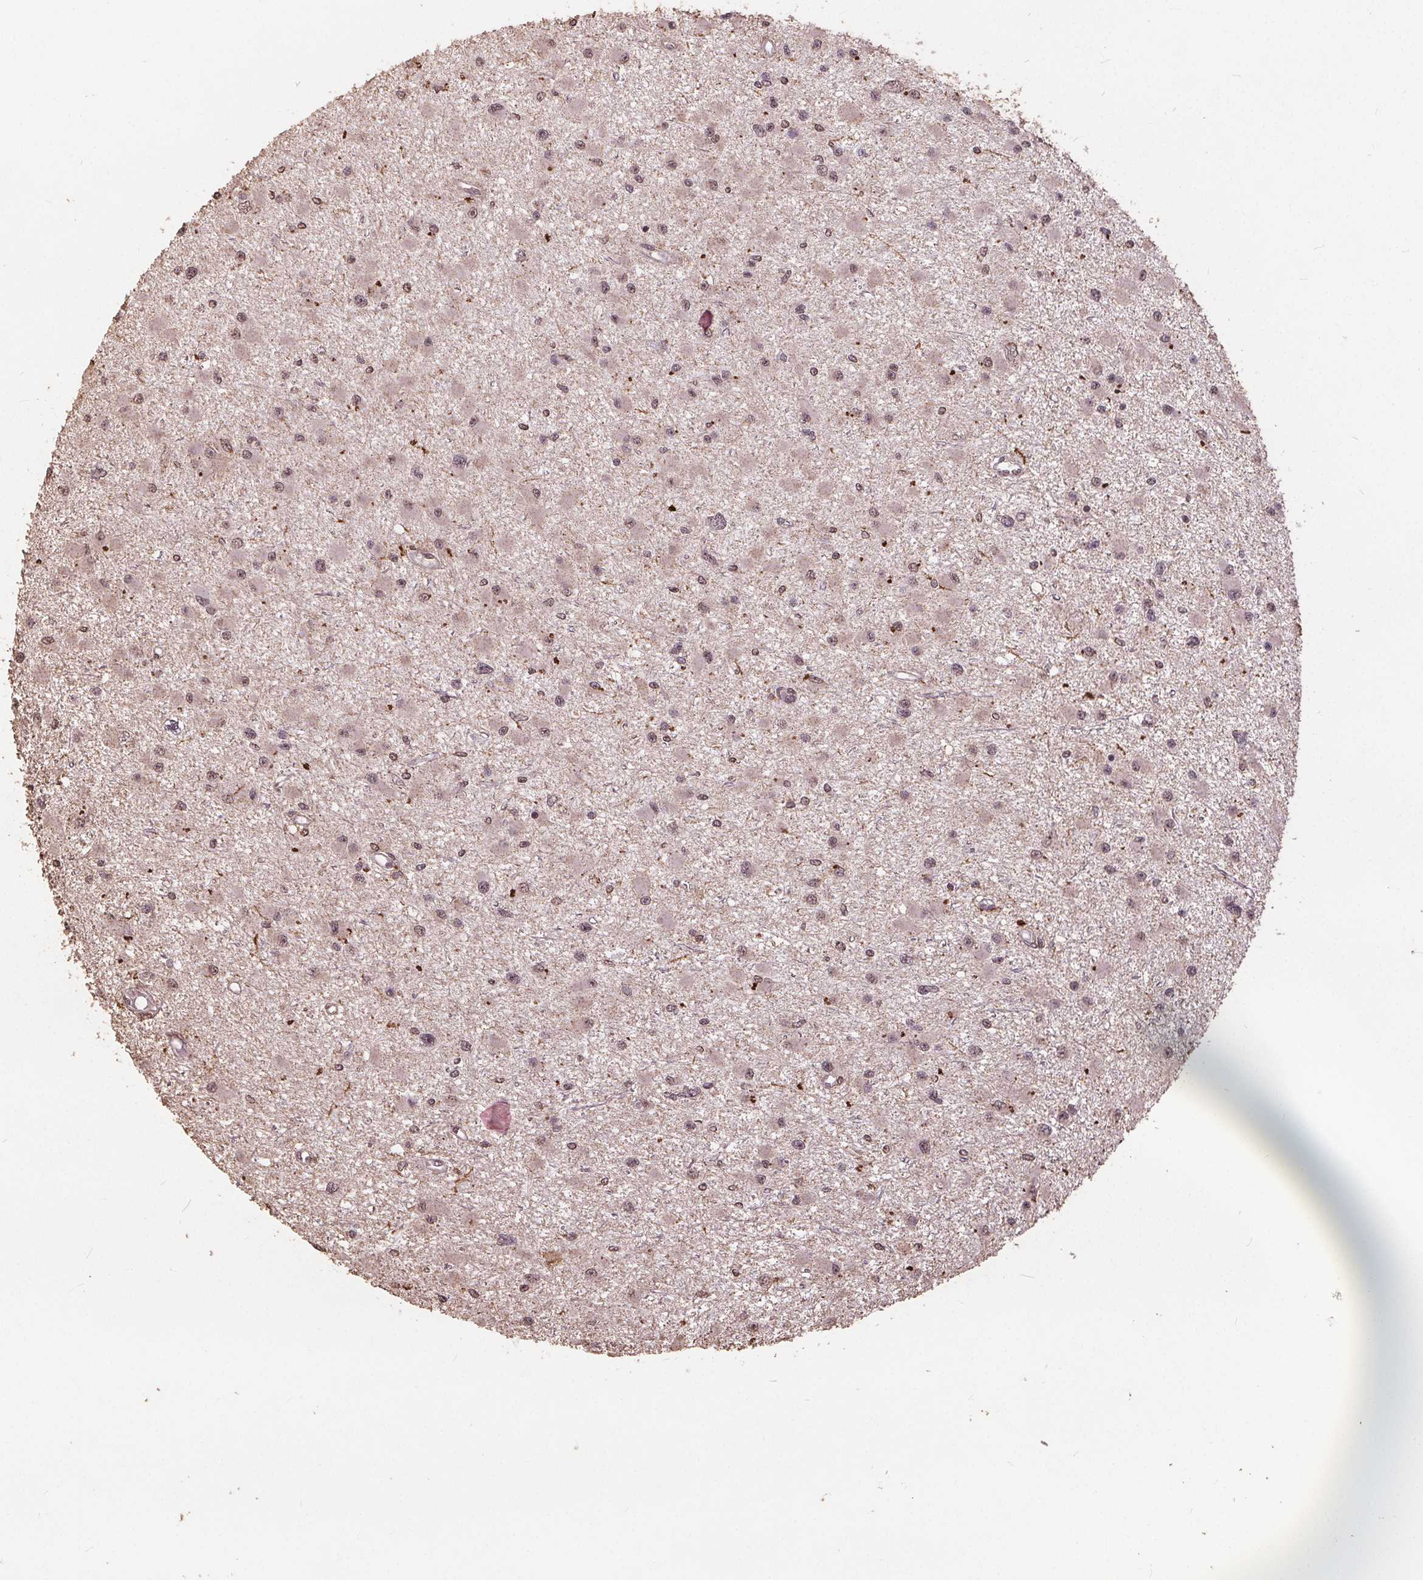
{"staining": {"intensity": "weak", "quantity": "<25%", "location": "nuclear"}, "tissue": "glioma", "cell_type": "Tumor cells", "image_type": "cancer", "snomed": [{"axis": "morphology", "description": "Glioma, malignant, High grade"}, {"axis": "topography", "description": "Brain"}], "caption": "An immunohistochemistry (IHC) micrograph of glioma is shown. There is no staining in tumor cells of glioma.", "gene": "DSG3", "patient": {"sex": "male", "age": 54}}